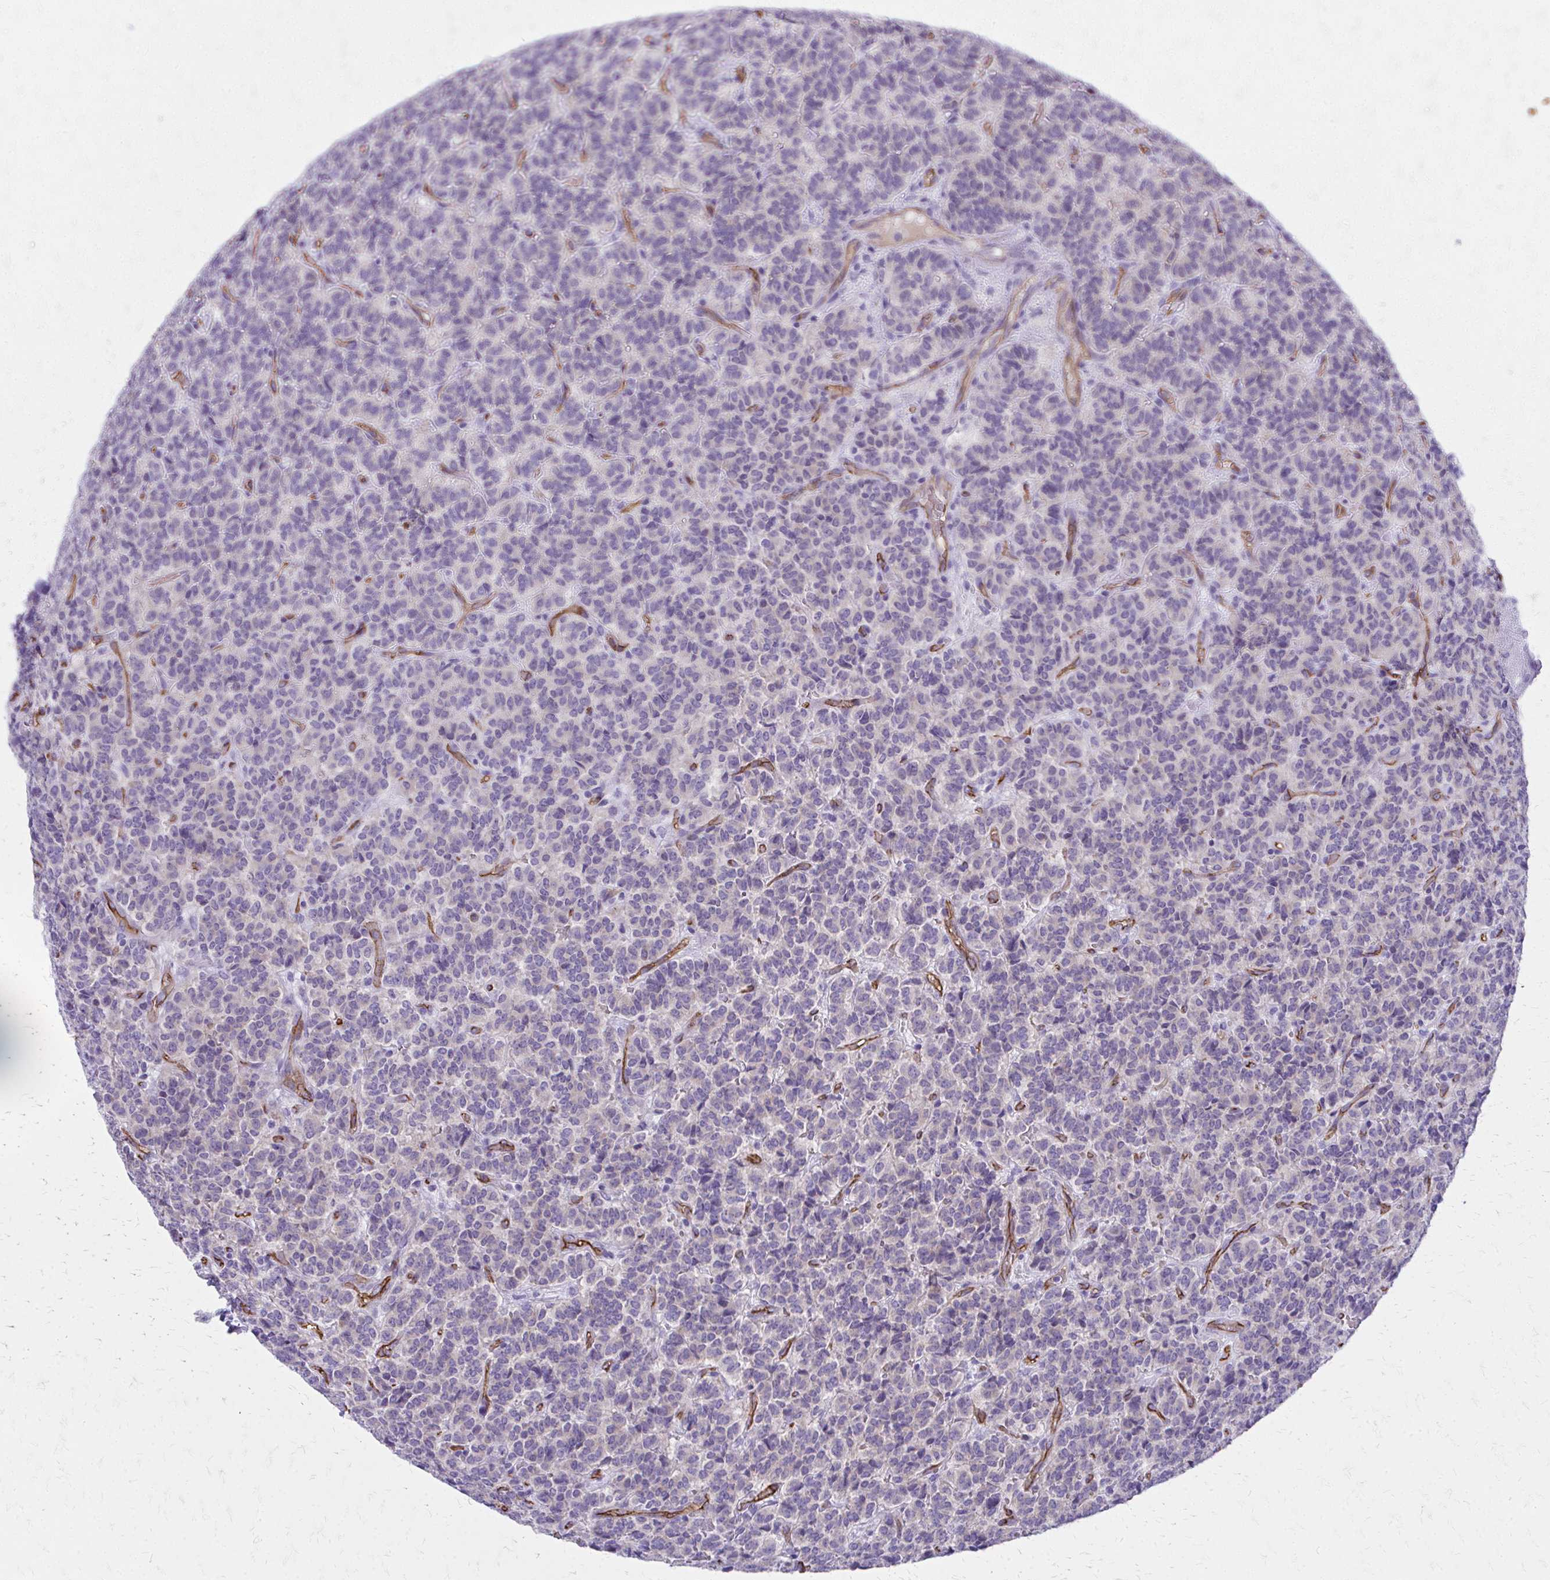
{"staining": {"intensity": "negative", "quantity": "none", "location": "none"}, "tissue": "carcinoid", "cell_type": "Tumor cells", "image_type": "cancer", "snomed": [{"axis": "morphology", "description": "Carcinoid, malignant, NOS"}, {"axis": "topography", "description": "Pancreas"}], "caption": "Carcinoid stained for a protein using immunohistochemistry (IHC) exhibits no expression tumor cells.", "gene": "TPSG1", "patient": {"sex": "male", "age": 36}}